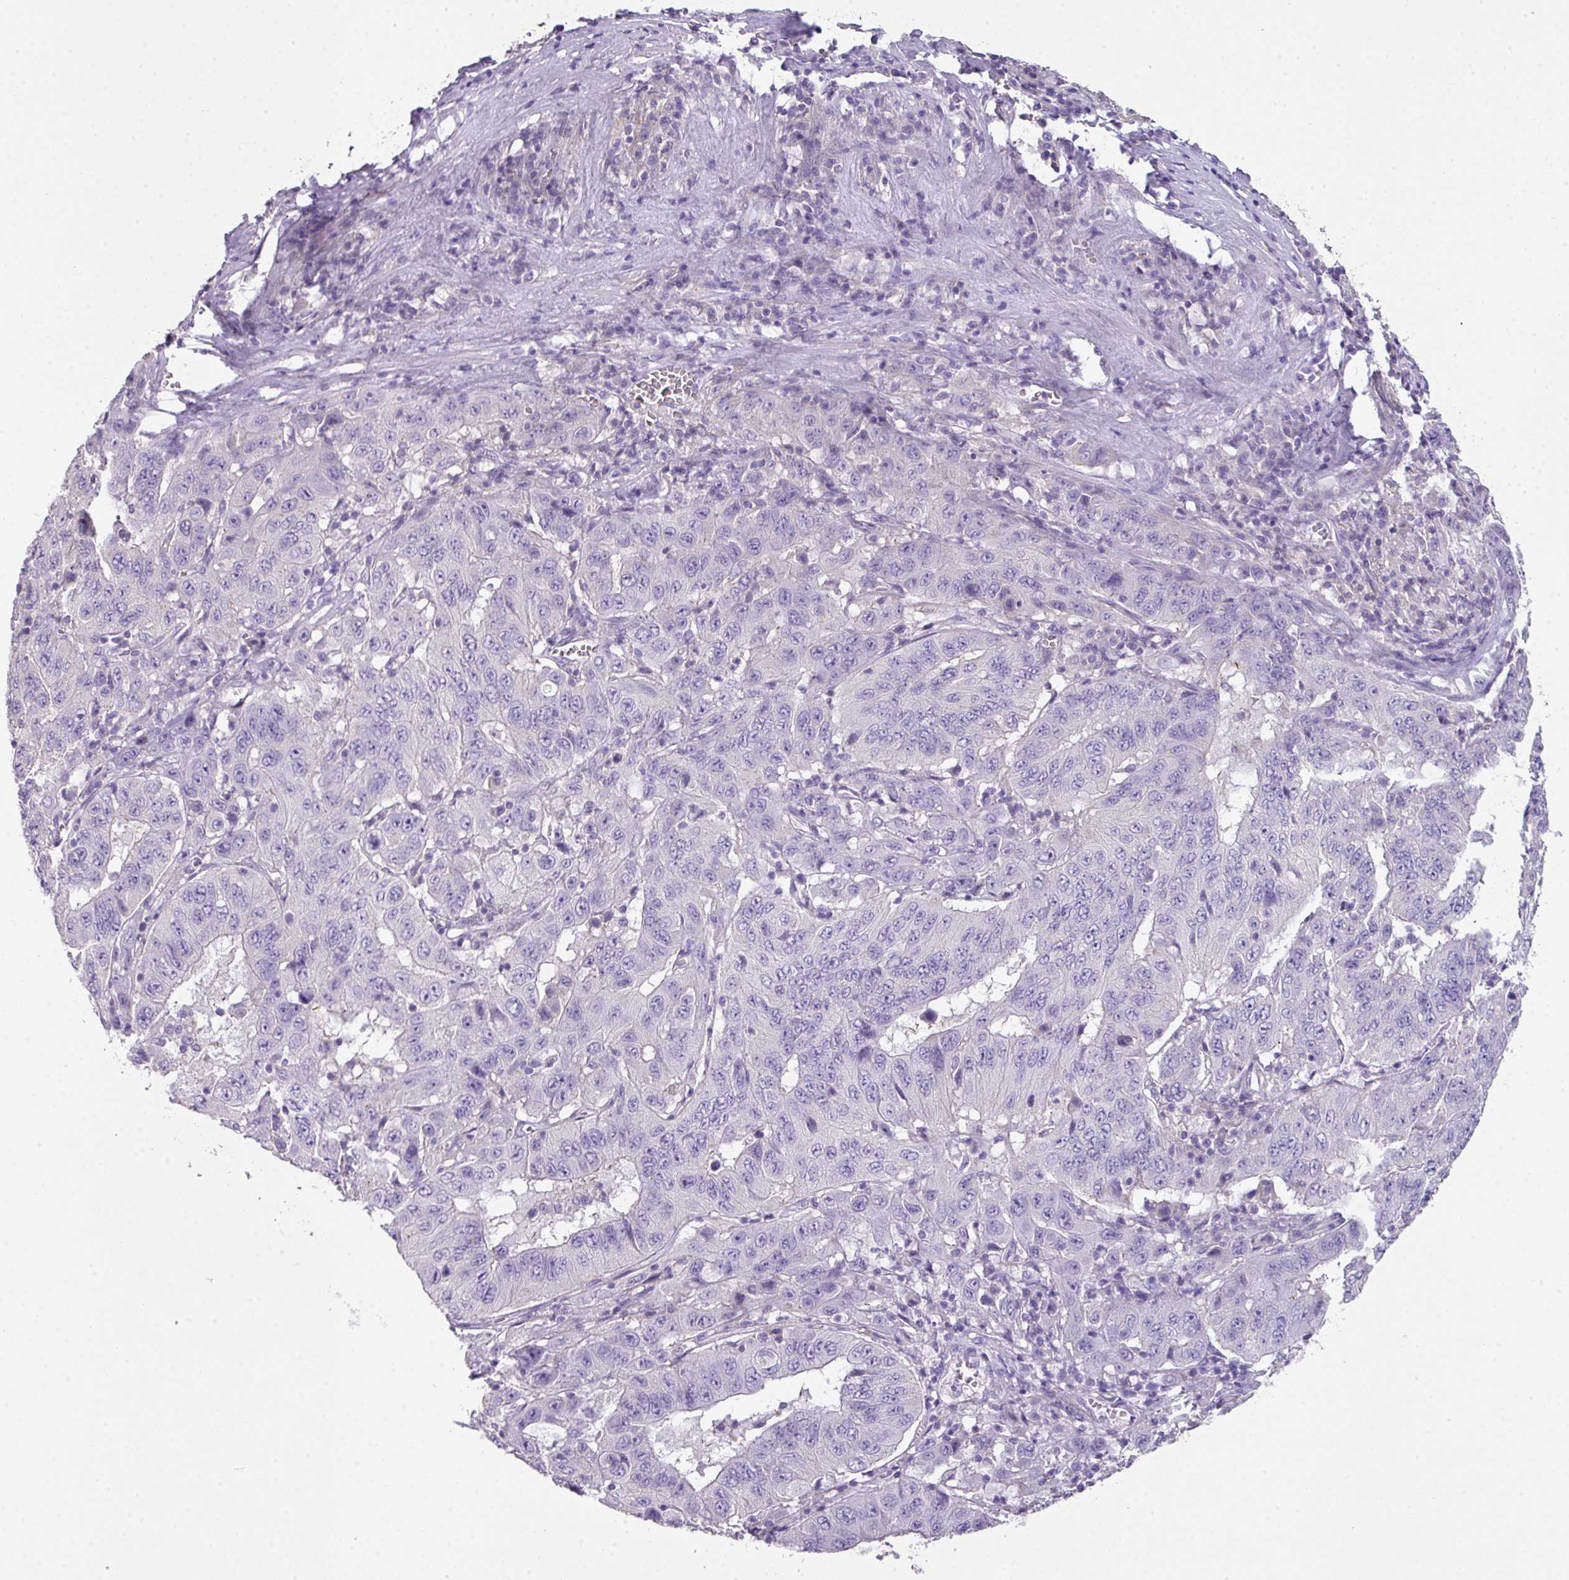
{"staining": {"intensity": "negative", "quantity": "none", "location": "none"}, "tissue": "pancreatic cancer", "cell_type": "Tumor cells", "image_type": "cancer", "snomed": [{"axis": "morphology", "description": "Adenocarcinoma, NOS"}, {"axis": "topography", "description": "Pancreas"}], "caption": "The immunohistochemistry (IHC) histopathology image has no significant positivity in tumor cells of pancreatic cancer (adenocarcinoma) tissue. The staining is performed using DAB brown chromogen with nuclei counter-stained in using hematoxylin.", "gene": "GLI4", "patient": {"sex": "male", "age": 63}}